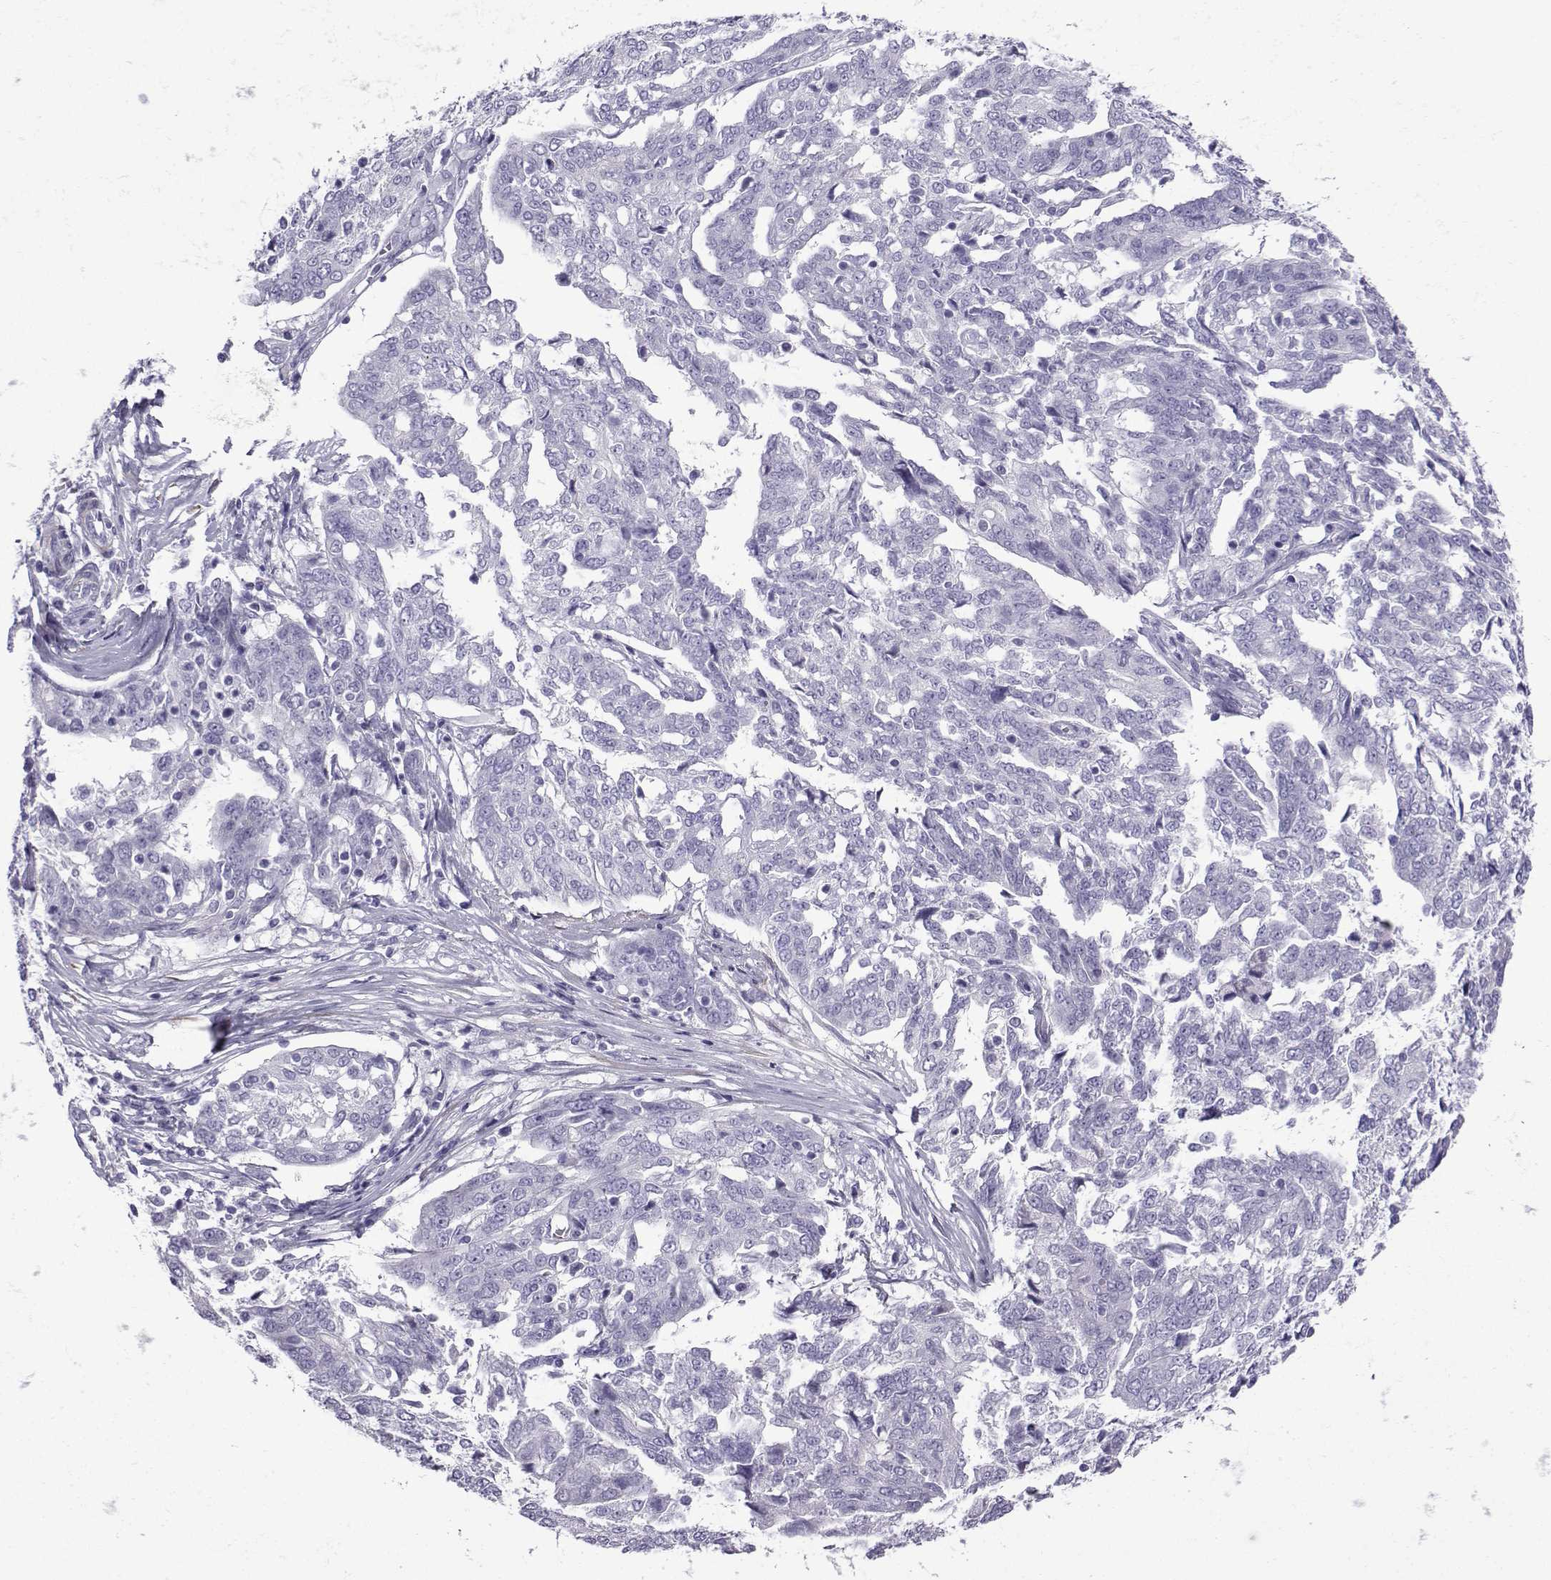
{"staining": {"intensity": "negative", "quantity": "none", "location": "none"}, "tissue": "ovarian cancer", "cell_type": "Tumor cells", "image_type": "cancer", "snomed": [{"axis": "morphology", "description": "Cystadenocarcinoma, serous, NOS"}, {"axis": "topography", "description": "Ovary"}], "caption": "Image shows no significant protein expression in tumor cells of serous cystadenocarcinoma (ovarian). The staining was performed using DAB (3,3'-diaminobenzidine) to visualize the protein expression in brown, while the nuclei were stained in blue with hematoxylin (Magnification: 20x).", "gene": "KCNF1", "patient": {"sex": "female", "age": 67}}